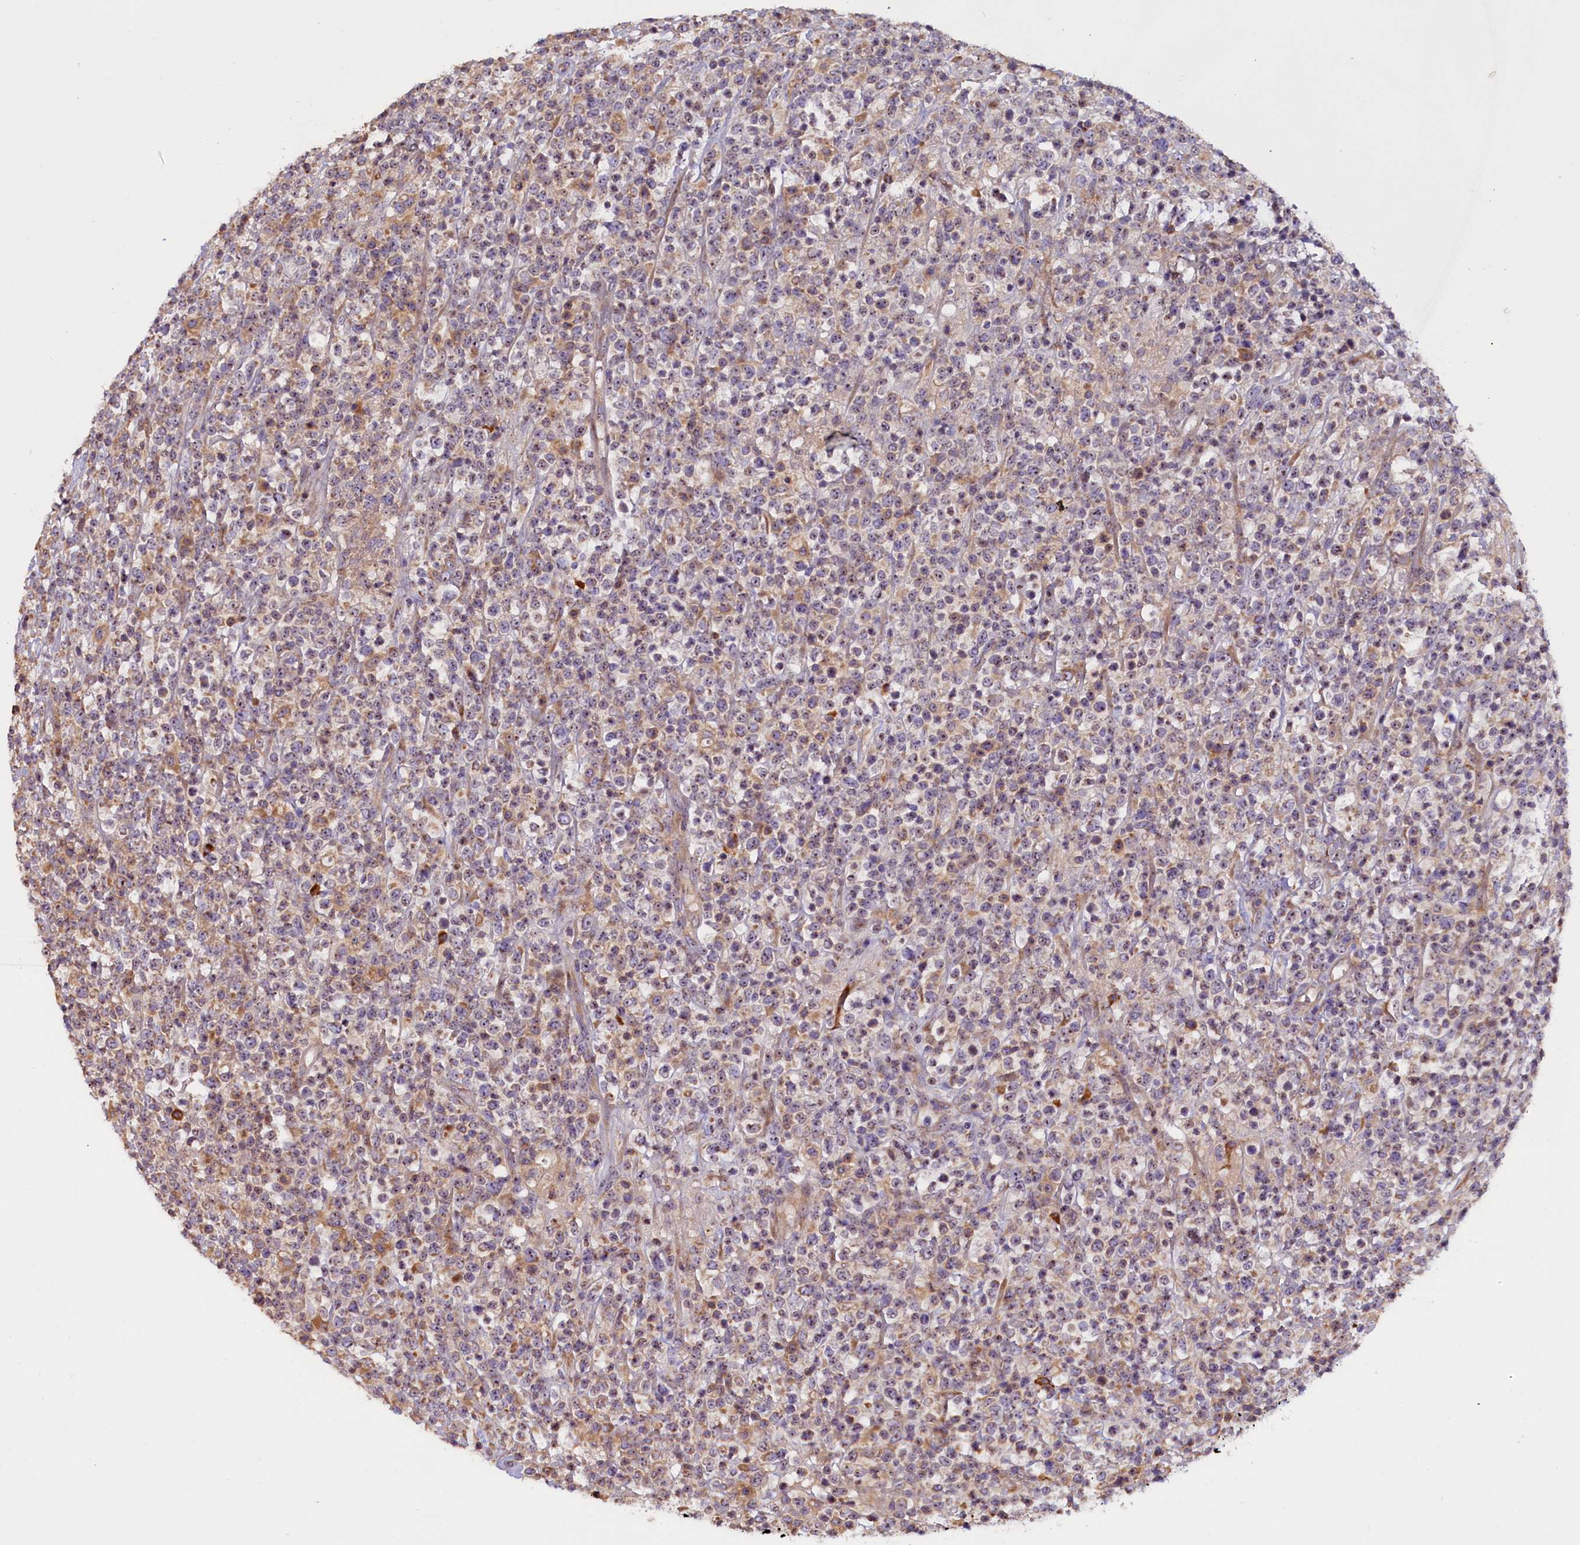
{"staining": {"intensity": "weak", "quantity": "25%-75%", "location": "cytoplasmic/membranous,nuclear"}, "tissue": "lymphoma", "cell_type": "Tumor cells", "image_type": "cancer", "snomed": [{"axis": "morphology", "description": "Malignant lymphoma, non-Hodgkin's type, High grade"}, {"axis": "topography", "description": "Colon"}], "caption": "Tumor cells reveal low levels of weak cytoplasmic/membranous and nuclear staining in about 25%-75% of cells in lymphoma. (brown staining indicates protein expression, while blue staining denotes nuclei).", "gene": "FRY", "patient": {"sex": "female", "age": 53}}